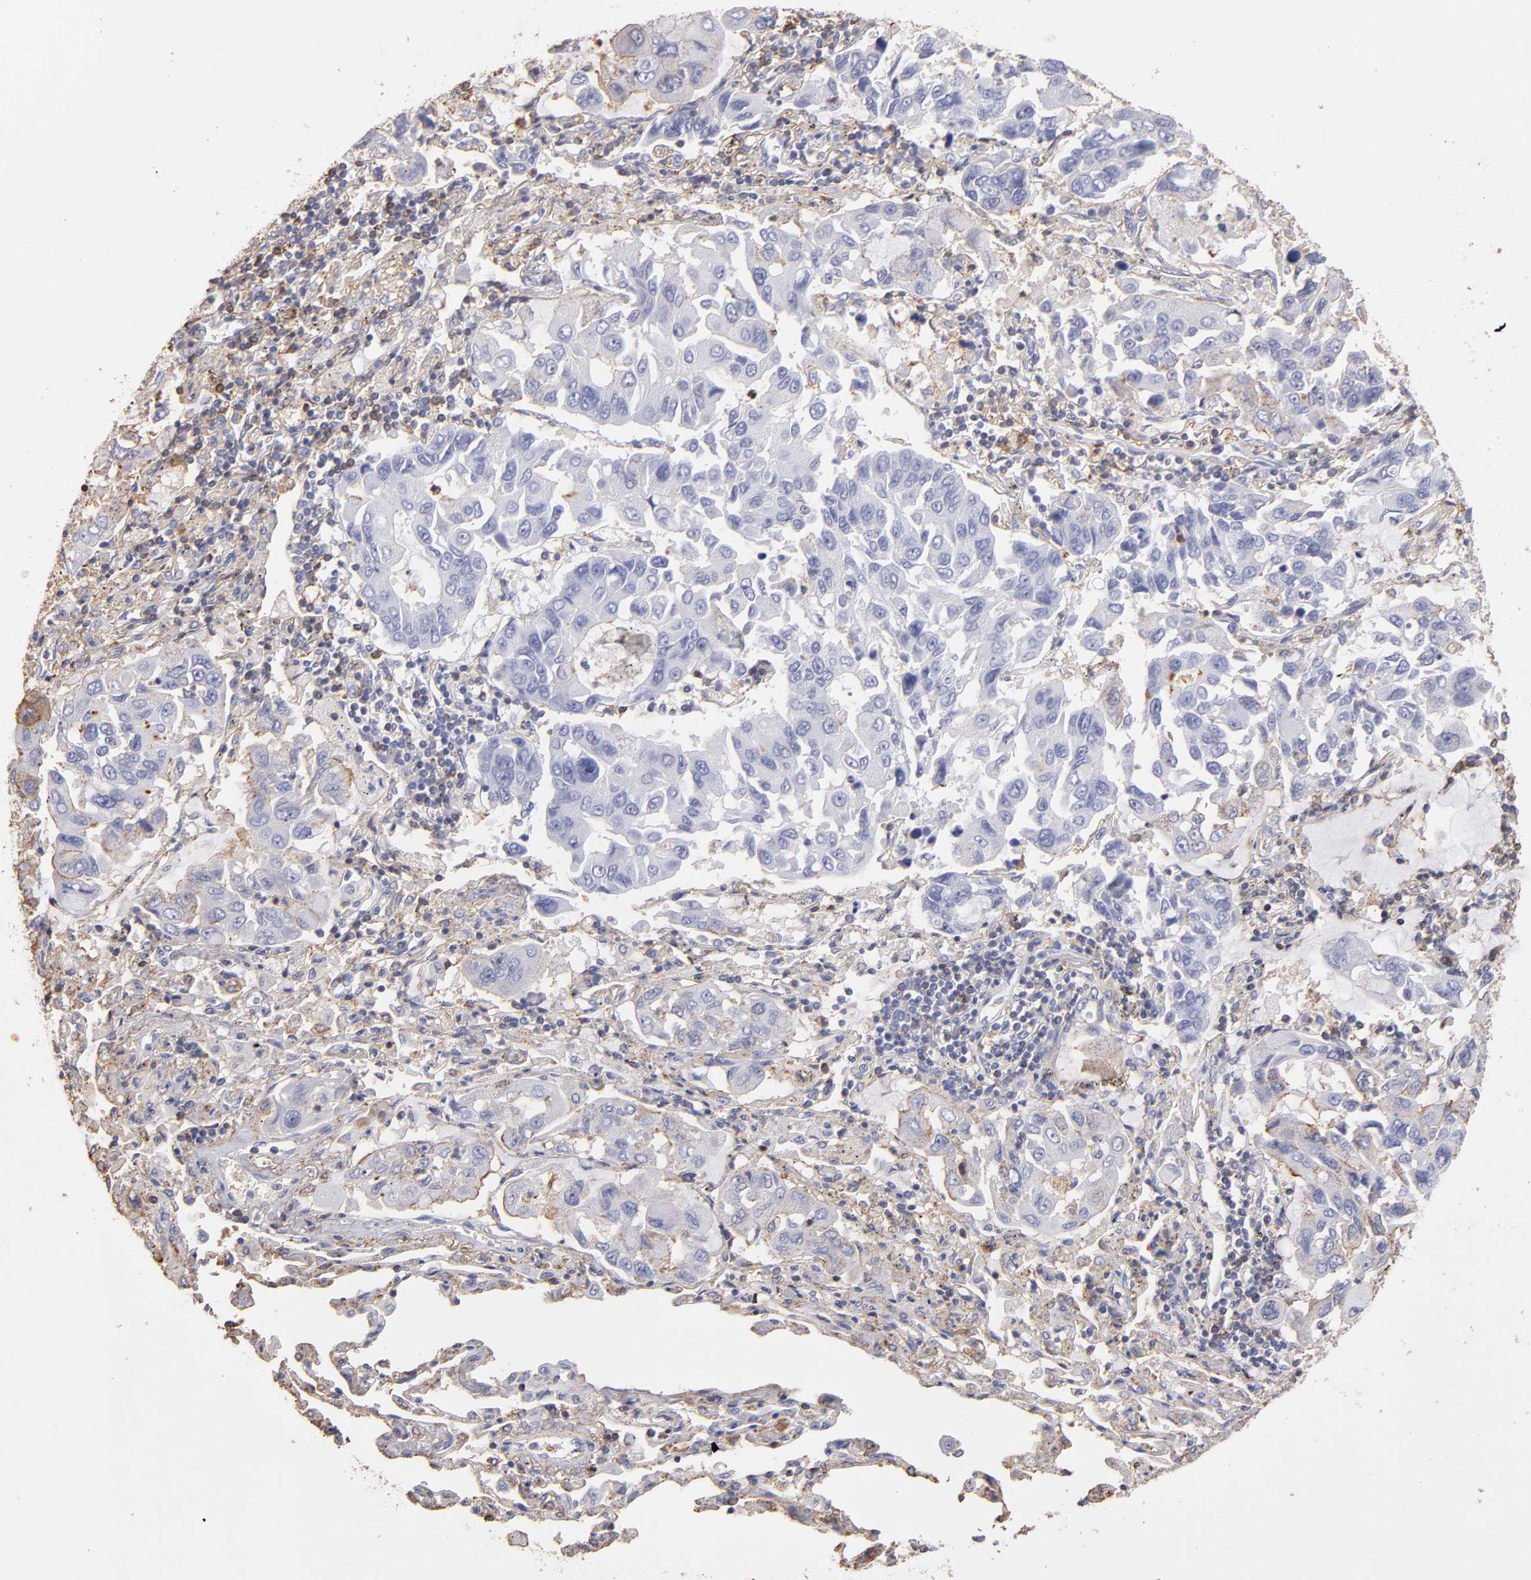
{"staining": {"intensity": "weak", "quantity": "<25%", "location": "cytoplasmic/membranous"}, "tissue": "lung cancer", "cell_type": "Tumor cells", "image_type": "cancer", "snomed": [{"axis": "morphology", "description": "Adenocarcinoma, NOS"}, {"axis": "topography", "description": "Lung"}], "caption": "Human lung cancer (adenocarcinoma) stained for a protein using immunohistochemistry (IHC) displays no positivity in tumor cells.", "gene": "ABCB1", "patient": {"sex": "male", "age": 64}}